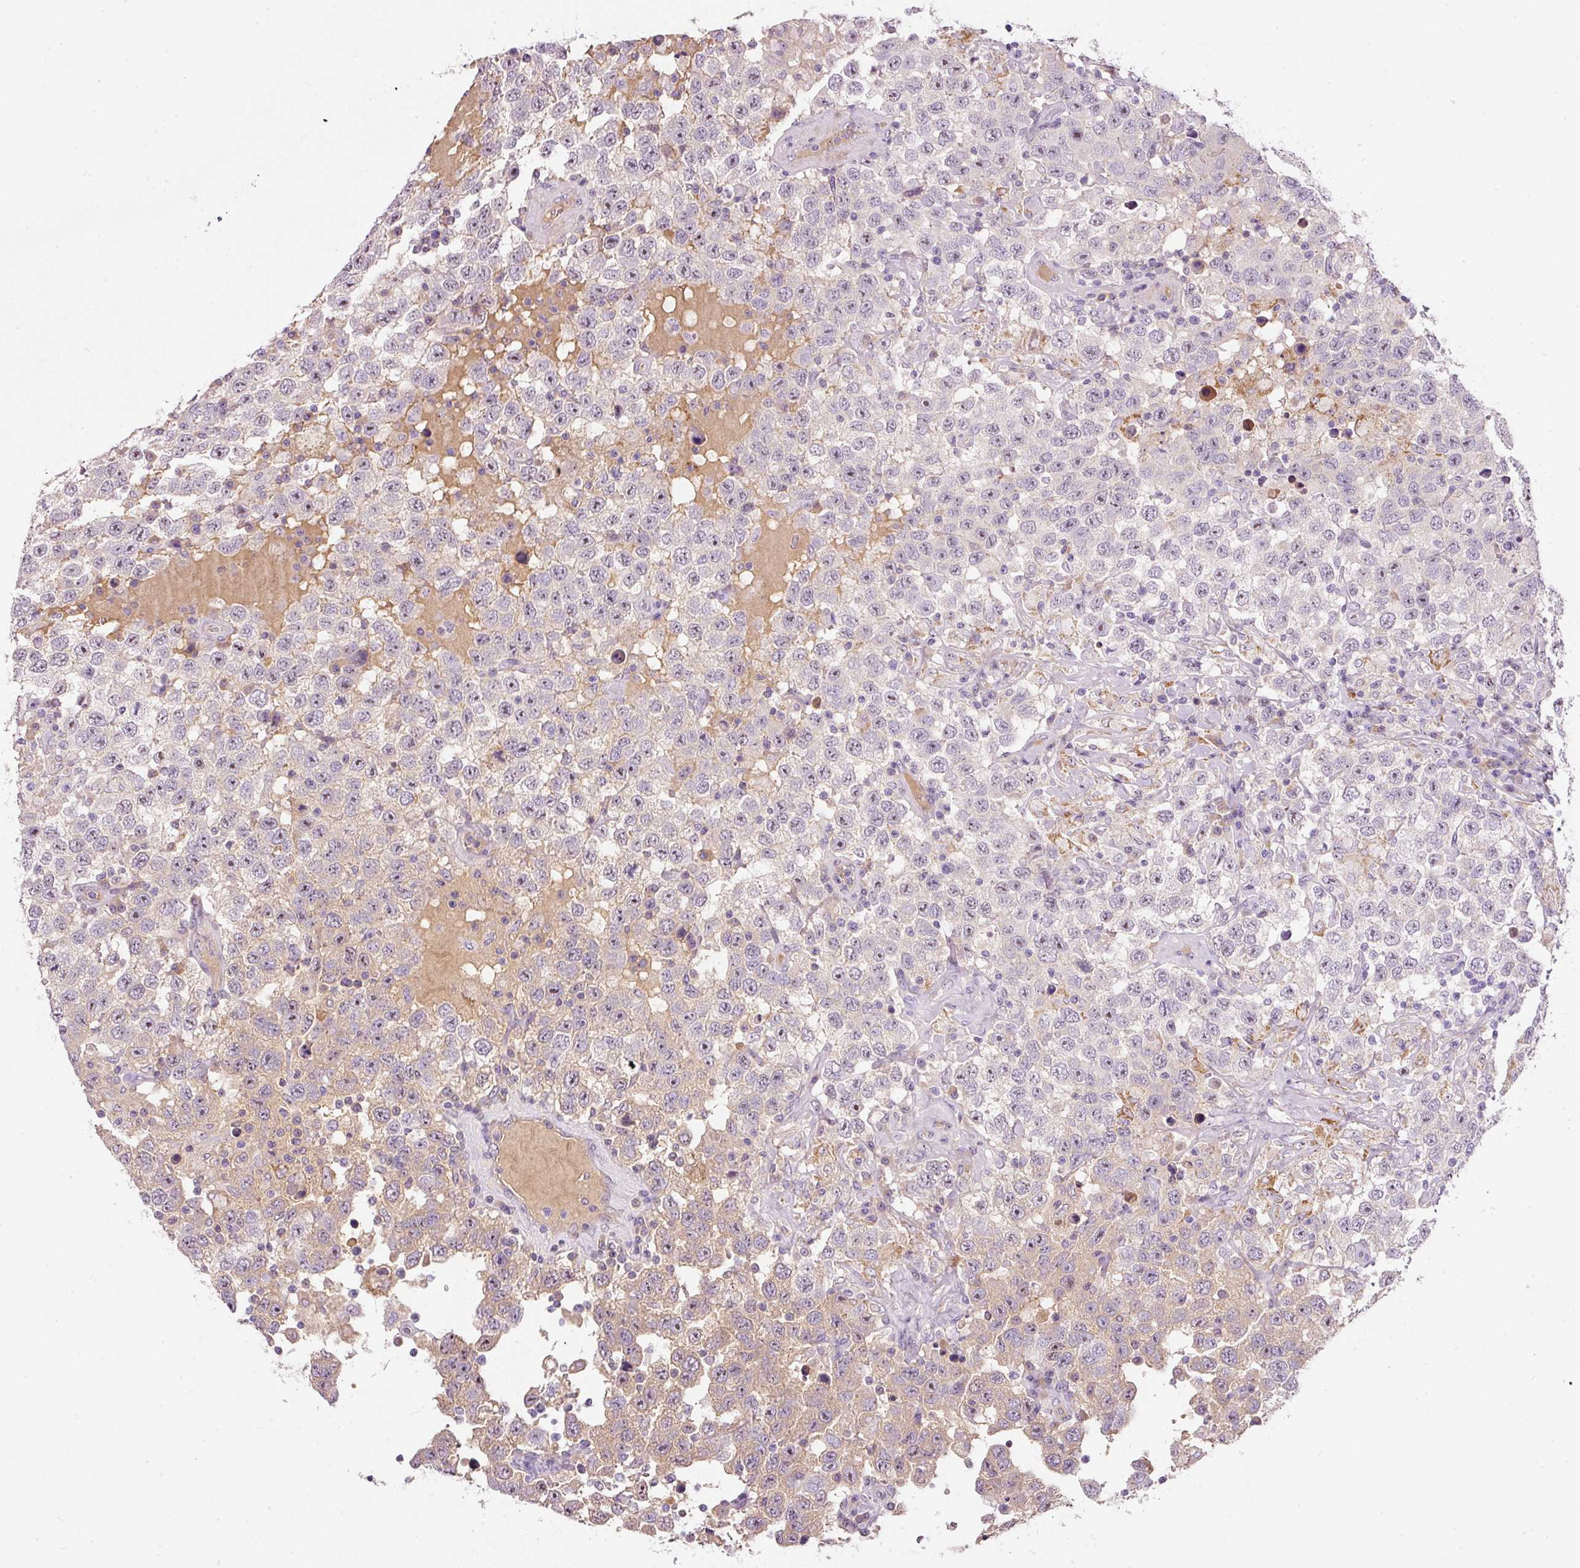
{"staining": {"intensity": "moderate", "quantity": "25%-75%", "location": "cytoplasmic/membranous,nuclear"}, "tissue": "testis cancer", "cell_type": "Tumor cells", "image_type": "cancer", "snomed": [{"axis": "morphology", "description": "Seminoma, NOS"}, {"axis": "topography", "description": "Testis"}], "caption": "DAB (3,3'-diaminobenzidine) immunohistochemical staining of testis cancer displays moderate cytoplasmic/membranous and nuclear protein expression in about 25%-75% of tumor cells.", "gene": "TMEM37", "patient": {"sex": "male", "age": 41}}